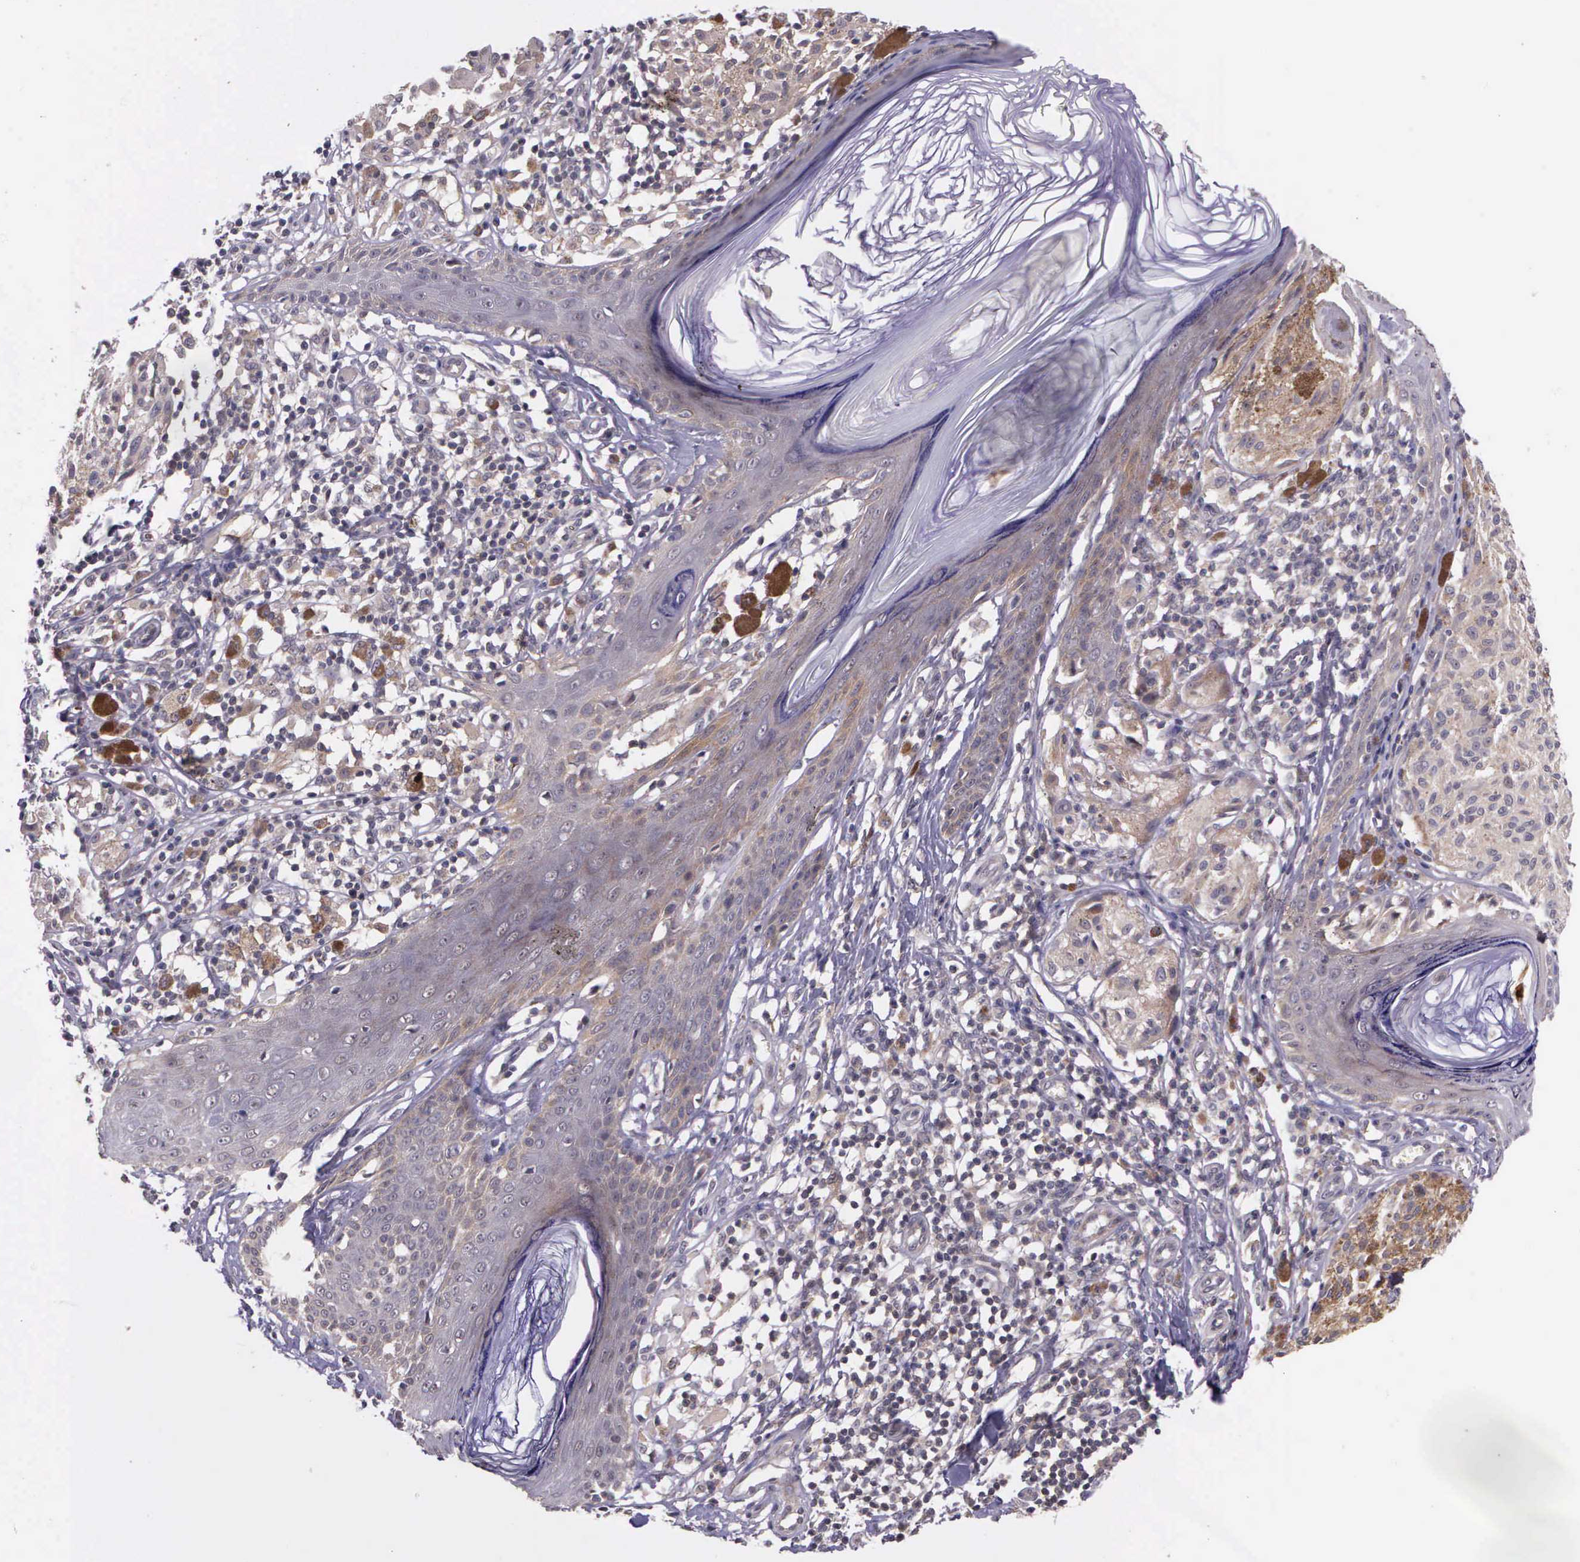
{"staining": {"intensity": "negative", "quantity": "none", "location": "none"}, "tissue": "melanoma", "cell_type": "Tumor cells", "image_type": "cancer", "snomed": [{"axis": "morphology", "description": "Malignant melanoma, NOS"}, {"axis": "topography", "description": "Skin"}], "caption": "Photomicrograph shows no significant protein positivity in tumor cells of melanoma. (DAB (3,3'-diaminobenzidine) immunohistochemistry (IHC) with hematoxylin counter stain).", "gene": "PRICKLE3", "patient": {"sex": "male", "age": 36}}